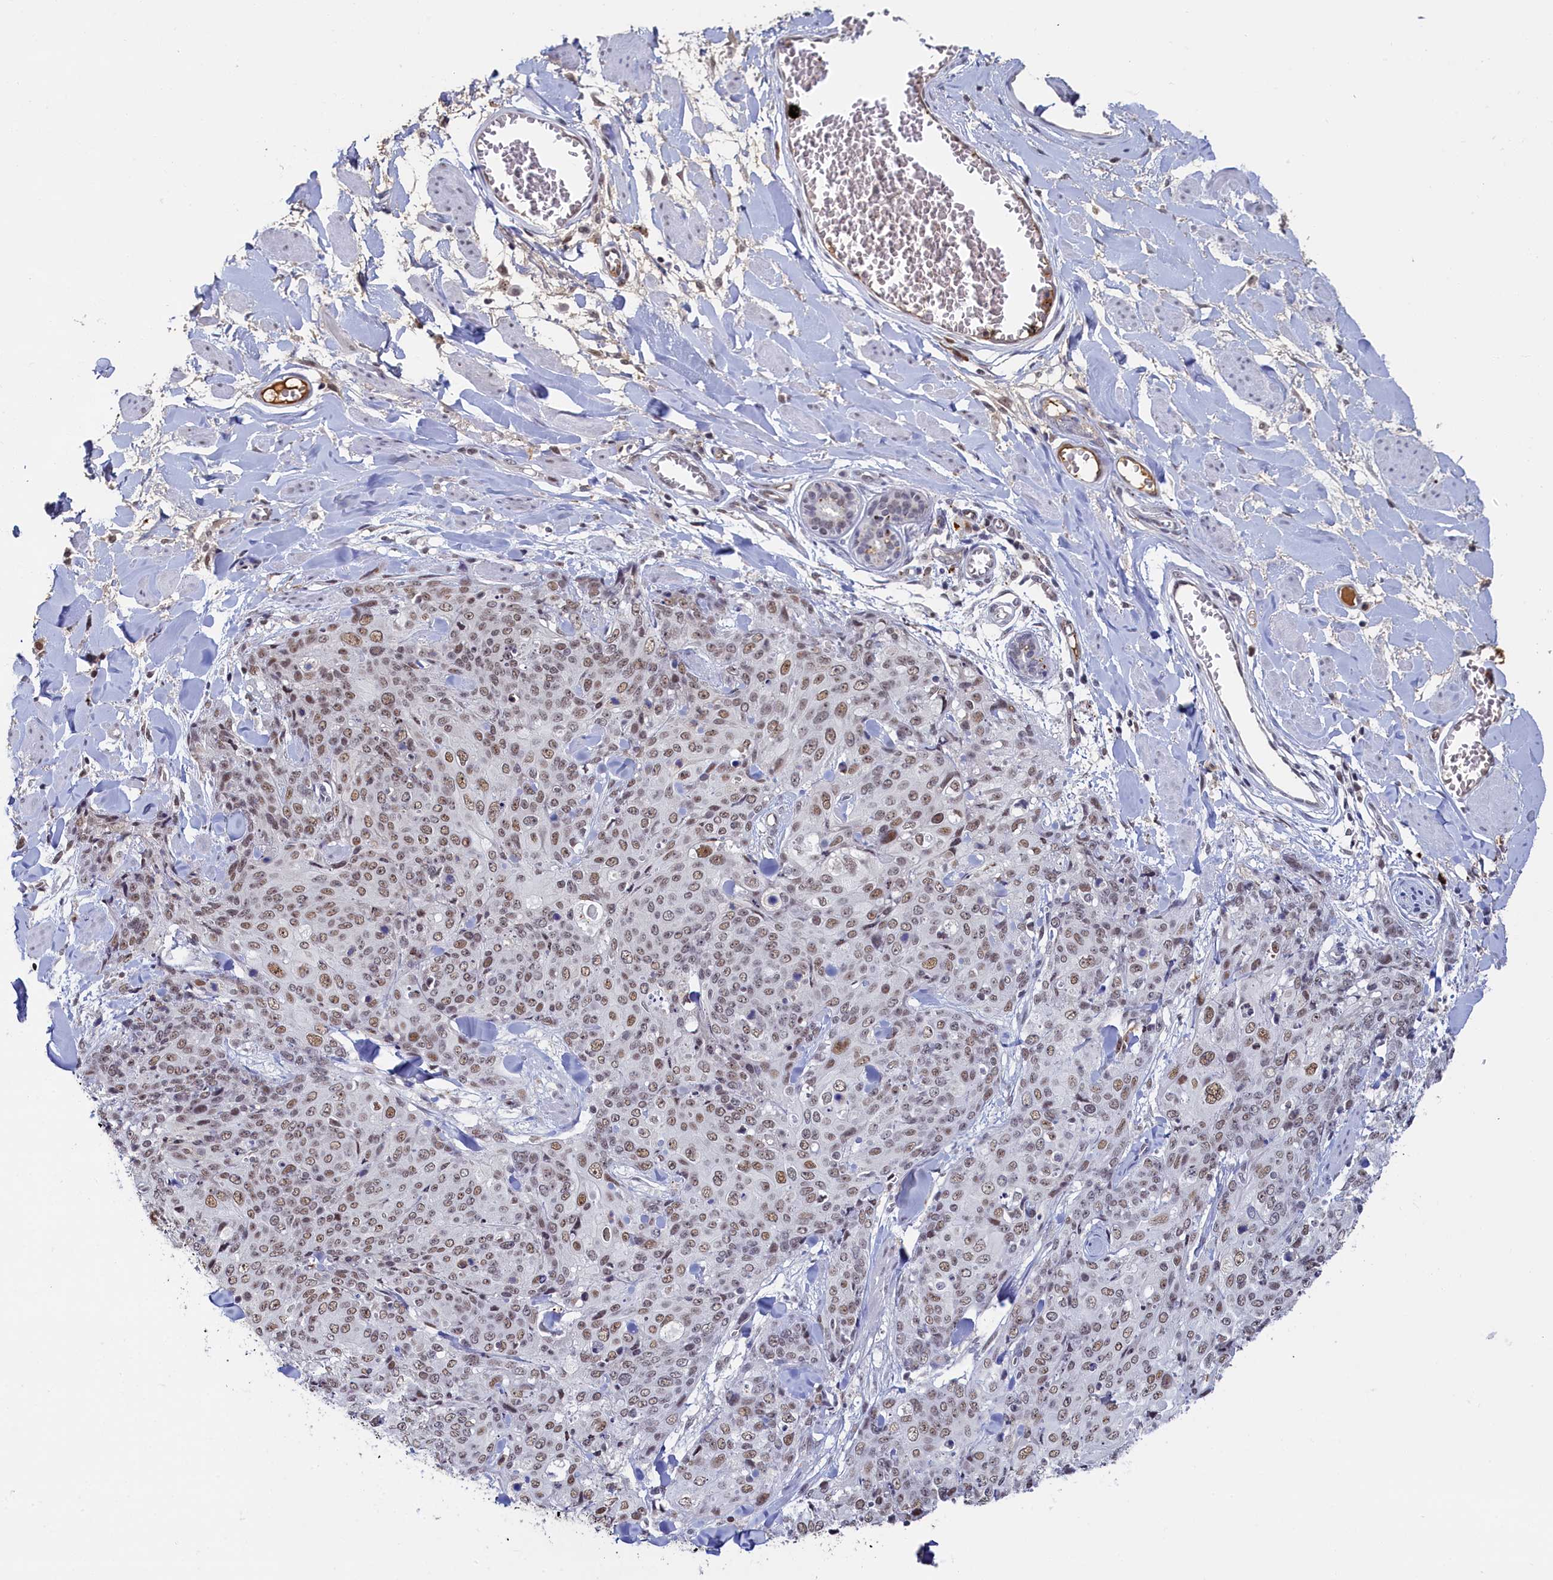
{"staining": {"intensity": "moderate", "quantity": ">75%", "location": "nuclear"}, "tissue": "skin cancer", "cell_type": "Tumor cells", "image_type": "cancer", "snomed": [{"axis": "morphology", "description": "Squamous cell carcinoma, NOS"}, {"axis": "topography", "description": "Skin"}, {"axis": "topography", "description": "Vulva"}], "caption": "Human skin cancer stained with a brown dye reveals moderate nuclear positive staining in approximately >75% of tumor cells.", "gene": "INTS14", "patient": {"sex": "female", "age": 85}}